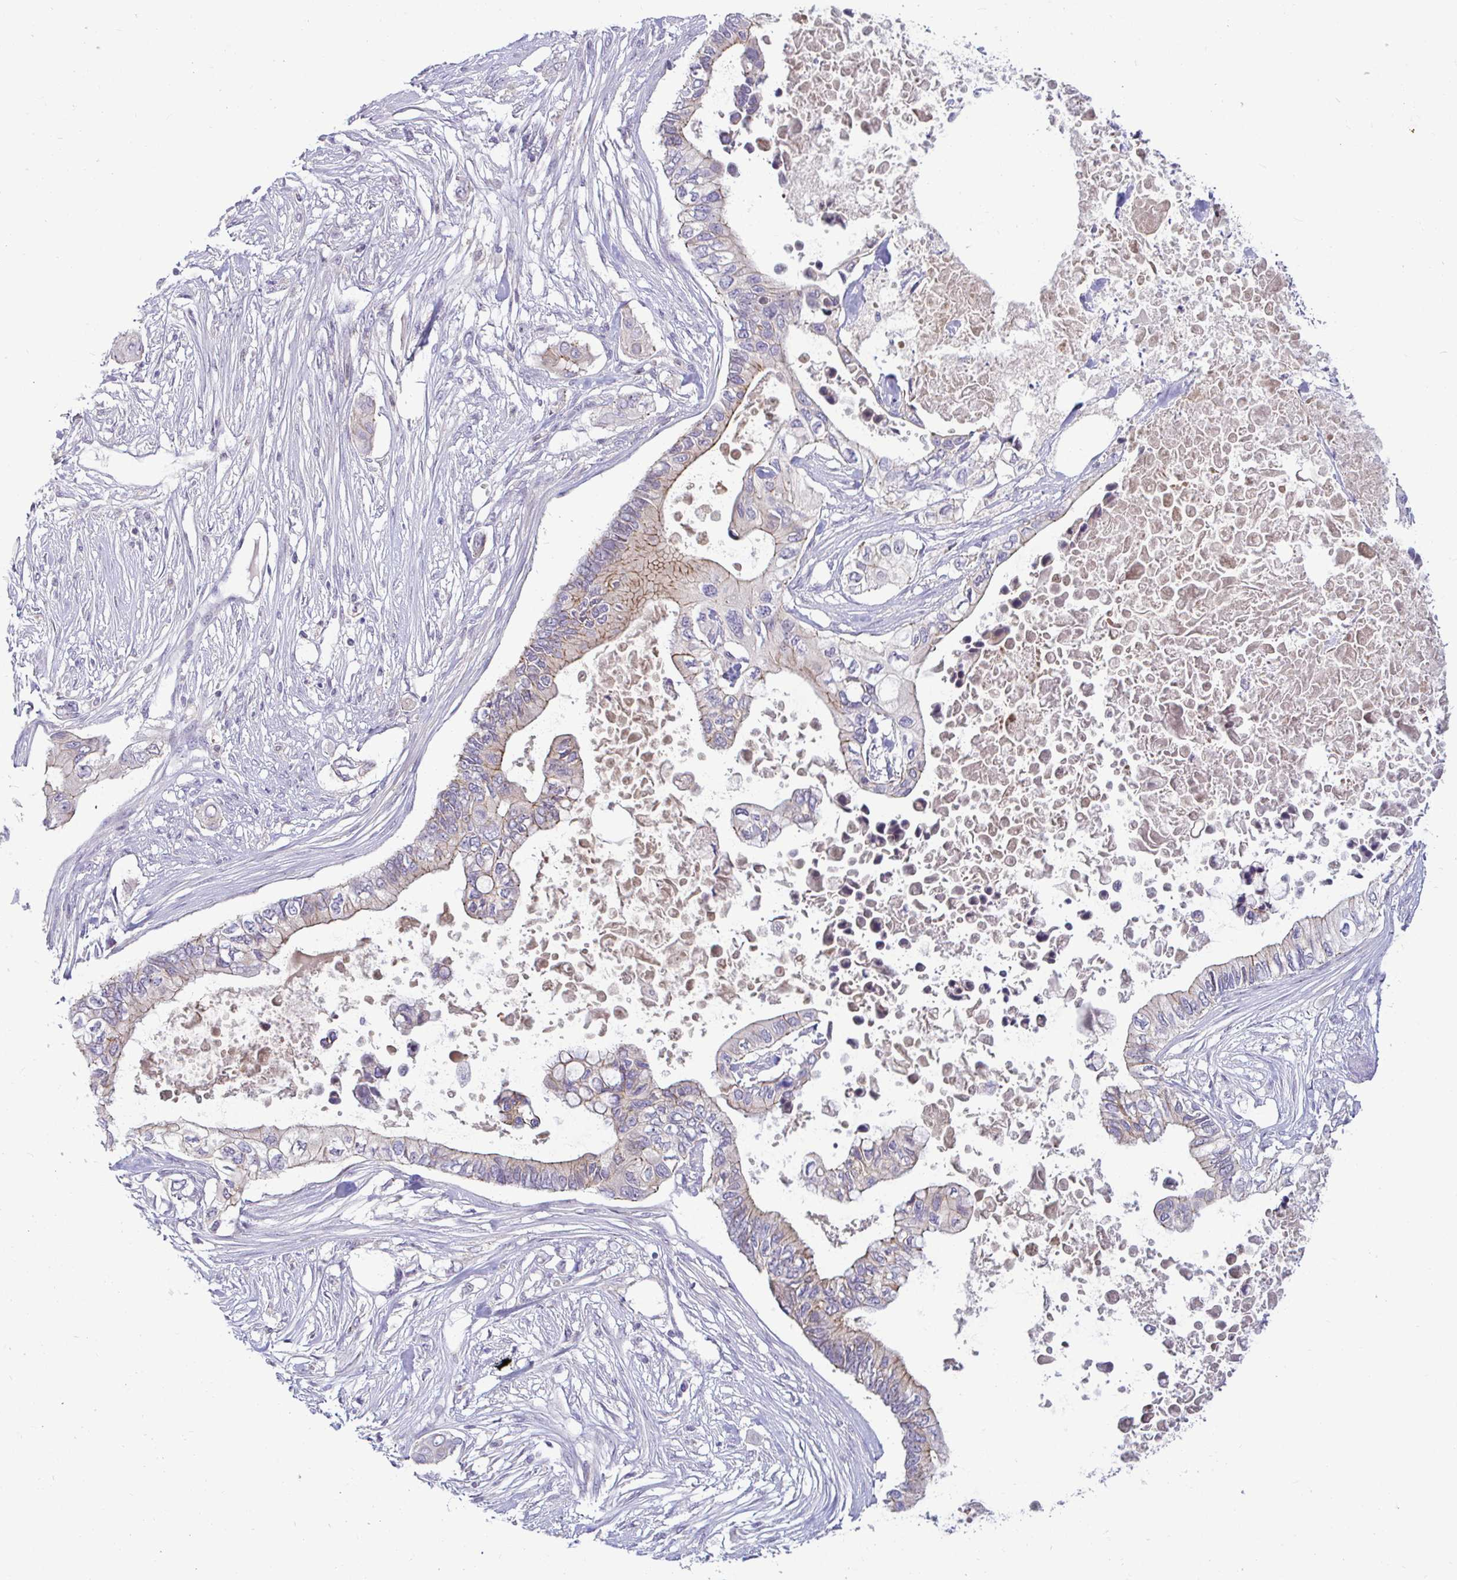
{"staining": {"intensity": "weak", "quantity": "<25%", "location": "cytoplasmic/membranous"}, "tissue": "pancreatic cancer", "cell_type": "Tumor cells", "image_type": "cancer", "snomed": [{"axis": "morphology", "description": "Adenocarcinoma, NOS"}, {"axis": "topography", "description": "Pancreas"}], "caption": "This is a histopathology image of immunohistochemistry staining of pancreatic adenocarcinoma, which shows no positivity in tumor cells.", "gene": "GSTM1", "patient": {"sex": "female", "age": 63}}